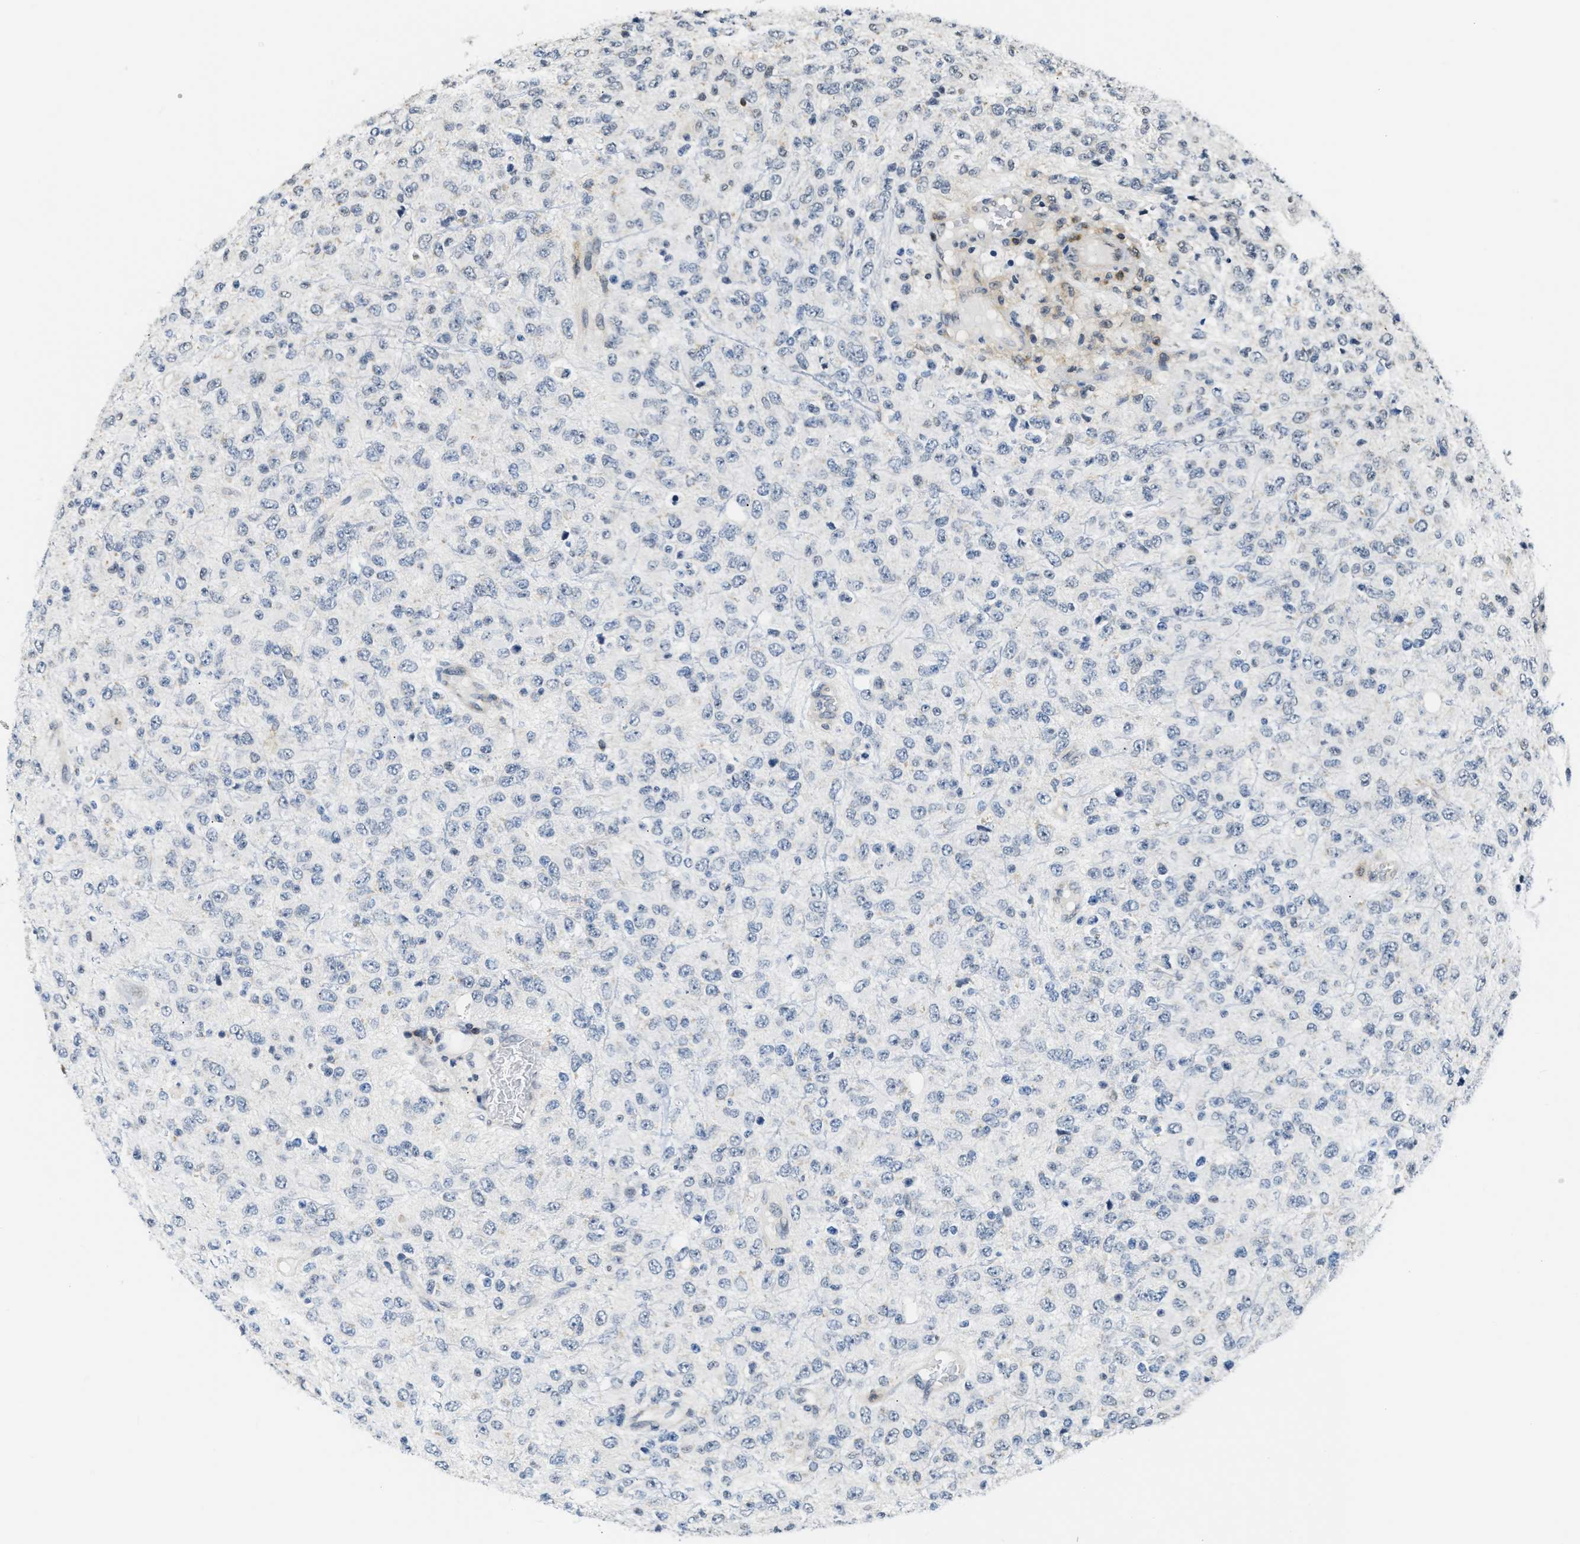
{"staining": {"intensity": "negative", "quantity": "none", "location": "none"}, "tissue": "glioma", "cell_type": "Tumor cells", "image_type": "cancer", "snomed": [{"axis": "morphology", "description": "Glioma, malignant, High grade"}, {"axis": "topography", "description": "pancreas cauda"}], "caption": "Histopathology image shows no significant protein staining in tumor cells of malignant glioma (high-grade).", "gene": "STK10", "patient": {"sex": "male", "age": 60}}